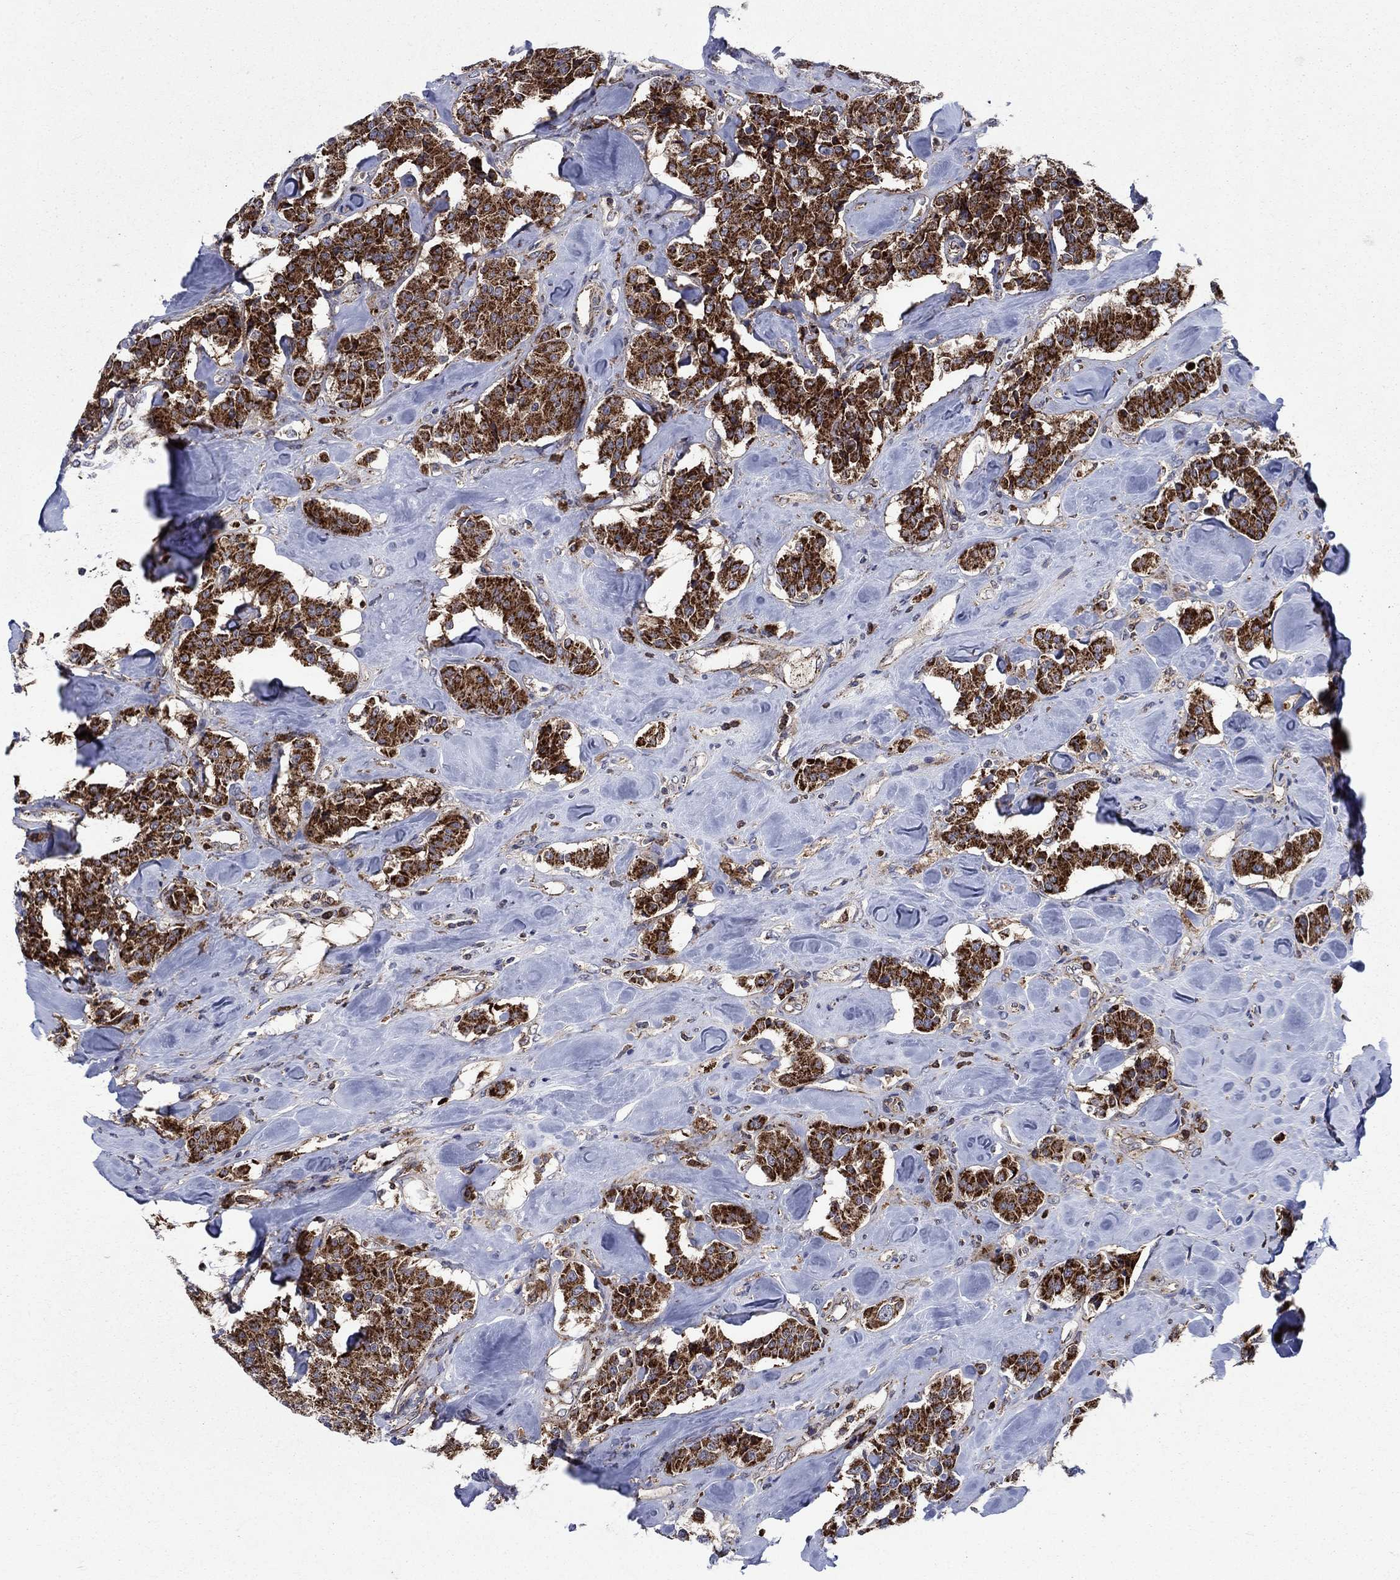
{"staining": {"intensity": "strong", "quantity": ">75%", "location": "cytoplasmic/membranous"}, "tissue": "carcinoid", "cell_type": "Tumor cells", "image_type": "cancer", "snomed": [{"axis": "morphology", "description": "Carcinoid, malignant, NOS"}, {"axis": "topography", "description": "Pancreas"}], "caption": "The micrograph reveals staining of carcinoid, revealing strong cytoplasmic/membranous protein expression (brown color) within tumor cells. The protein of interest is stained brown, and the nuclei are stained in blue (DAB (3,3'-diaminobenzidine) IHC with brightfield microscopy, high magnification).", "gene": "RNF19B", "patient": {"sex": "male", "age": 41}}